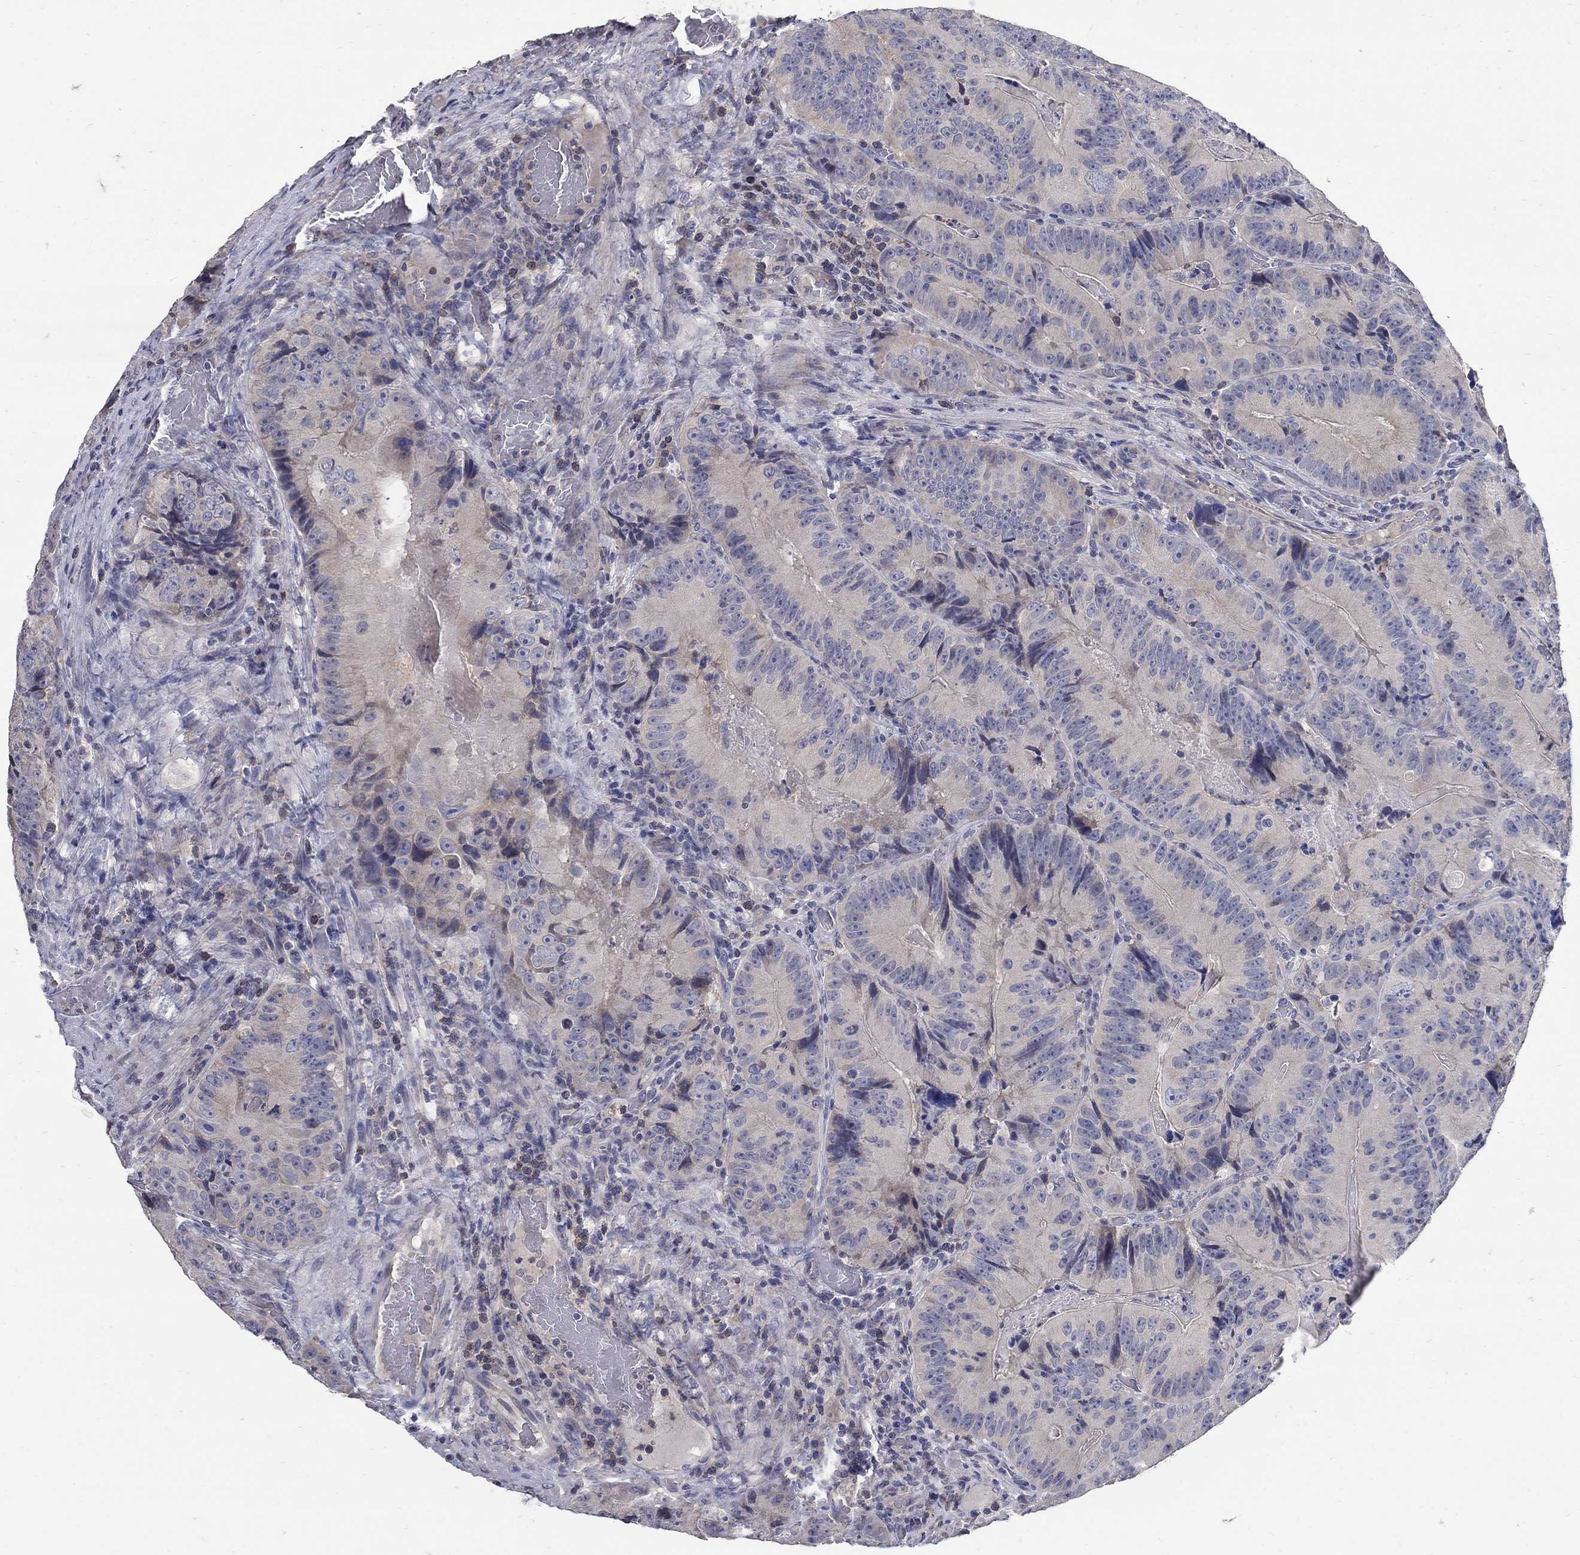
{"staining": {"intensity": "negative", "quantity": "none", "location": "none"}, "tissue": "colorectal cancer", "cell_type": "Tumor cells", "image_type": "cancer", "snomed": [{"axis": "morphology", "description": "Adenocarcinoma, NOS"}, {"axis": "topography", "description": "Colon"}], "caption": "Protein analysis of colorectal cancer (adenocarcinoma) displays no significant expression in tumor cells.", "gene": "CETN1", "patient": {"sex": "female", "age": 86}}